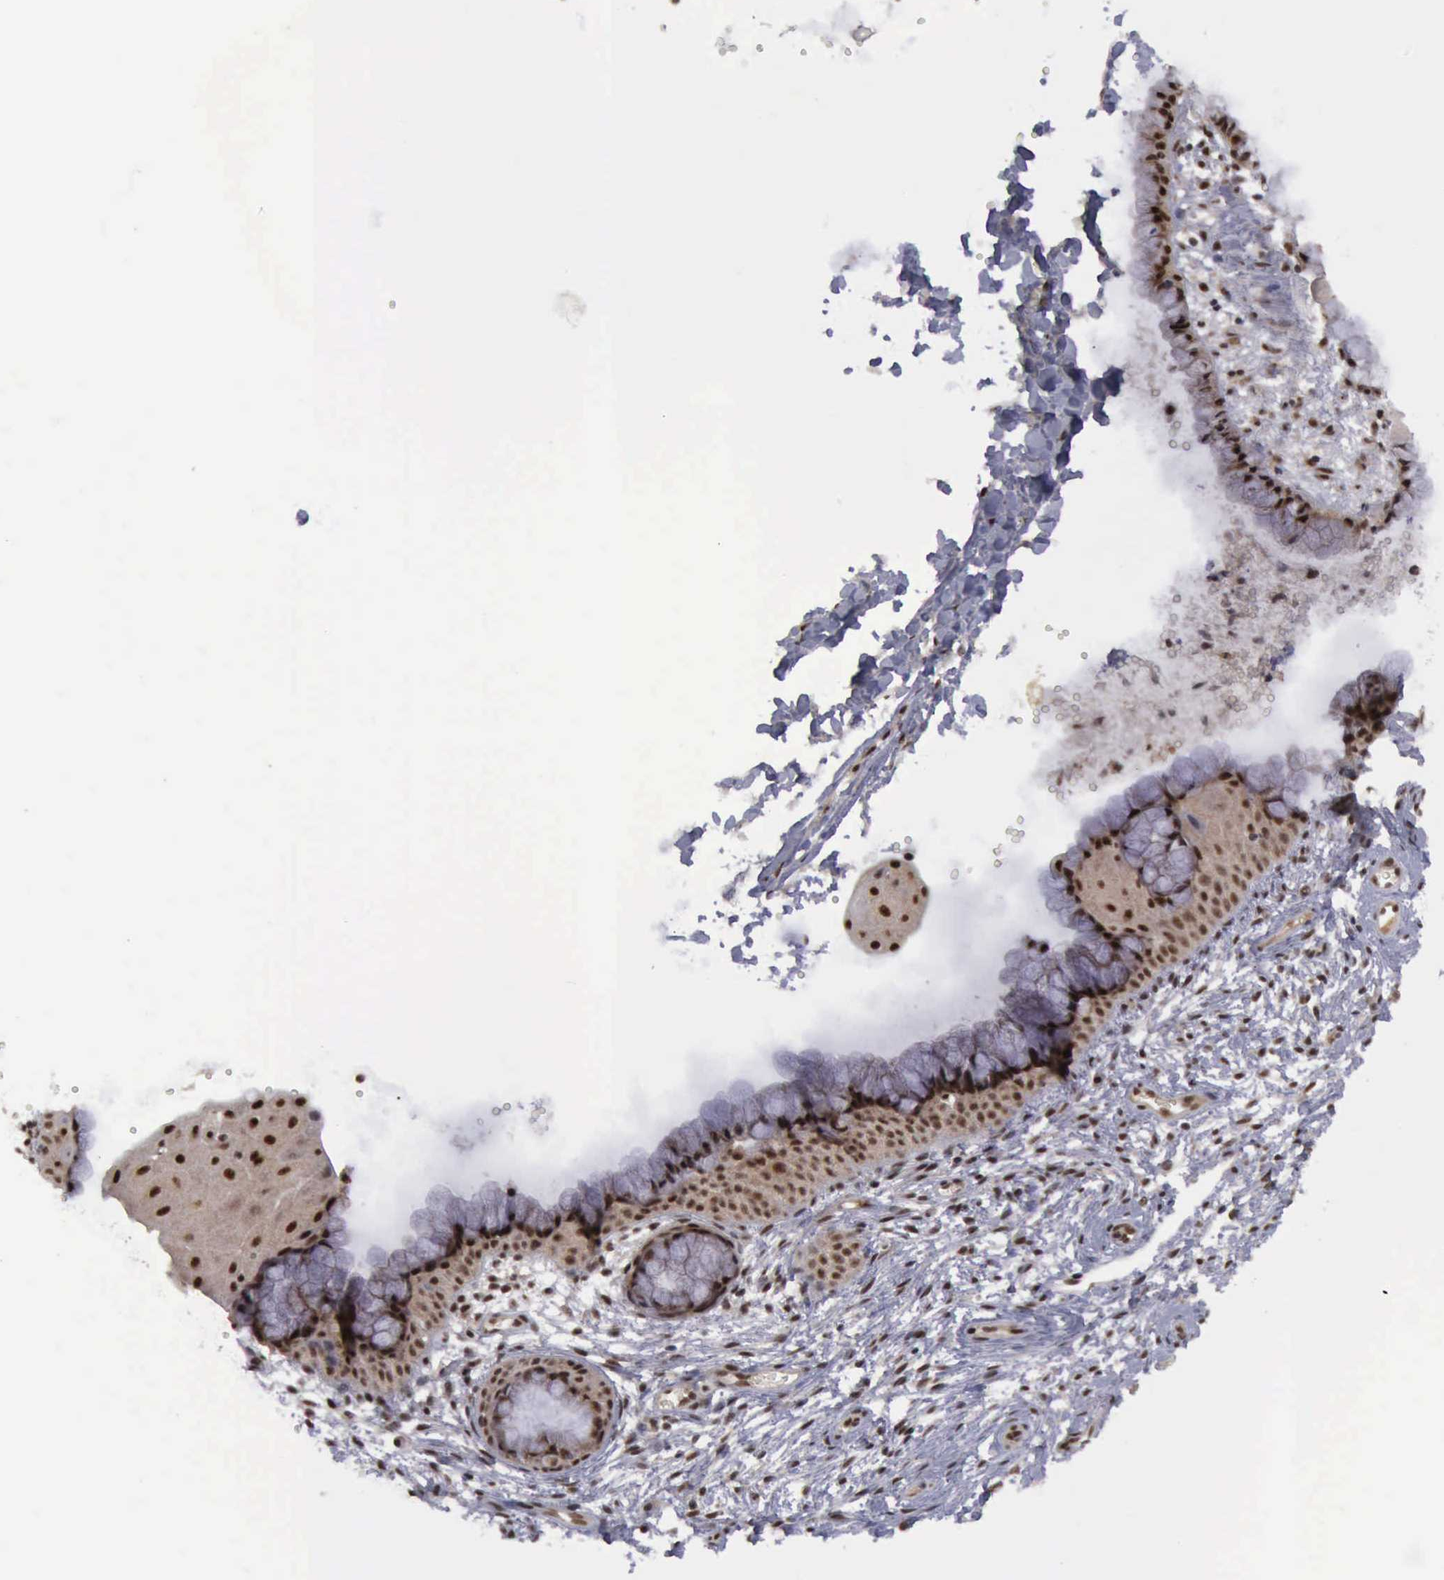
{"staining": {"intensity": "strong", "quantity": ">75%", "location": "cytoplasmic/membranous,nuclear"}, "tissue": "cervix", "cell_type": "Glandular cells", "image_type": "normal", "snomed": [{"axis": "morphology", "description": "Normal tissue, NOS"}, {"axis": "topography", "description": "Cervix"}], "caption": "Immunohistochemistry (IHC) image of benign cervix stained for a protein (brown), which exhibits high levels of strong cytoplasmic/membranous,nuclear positivity in approximately >75% of glandular cells.", "gene": "ATM", "patient": {"sex": "female", "age": 39}}